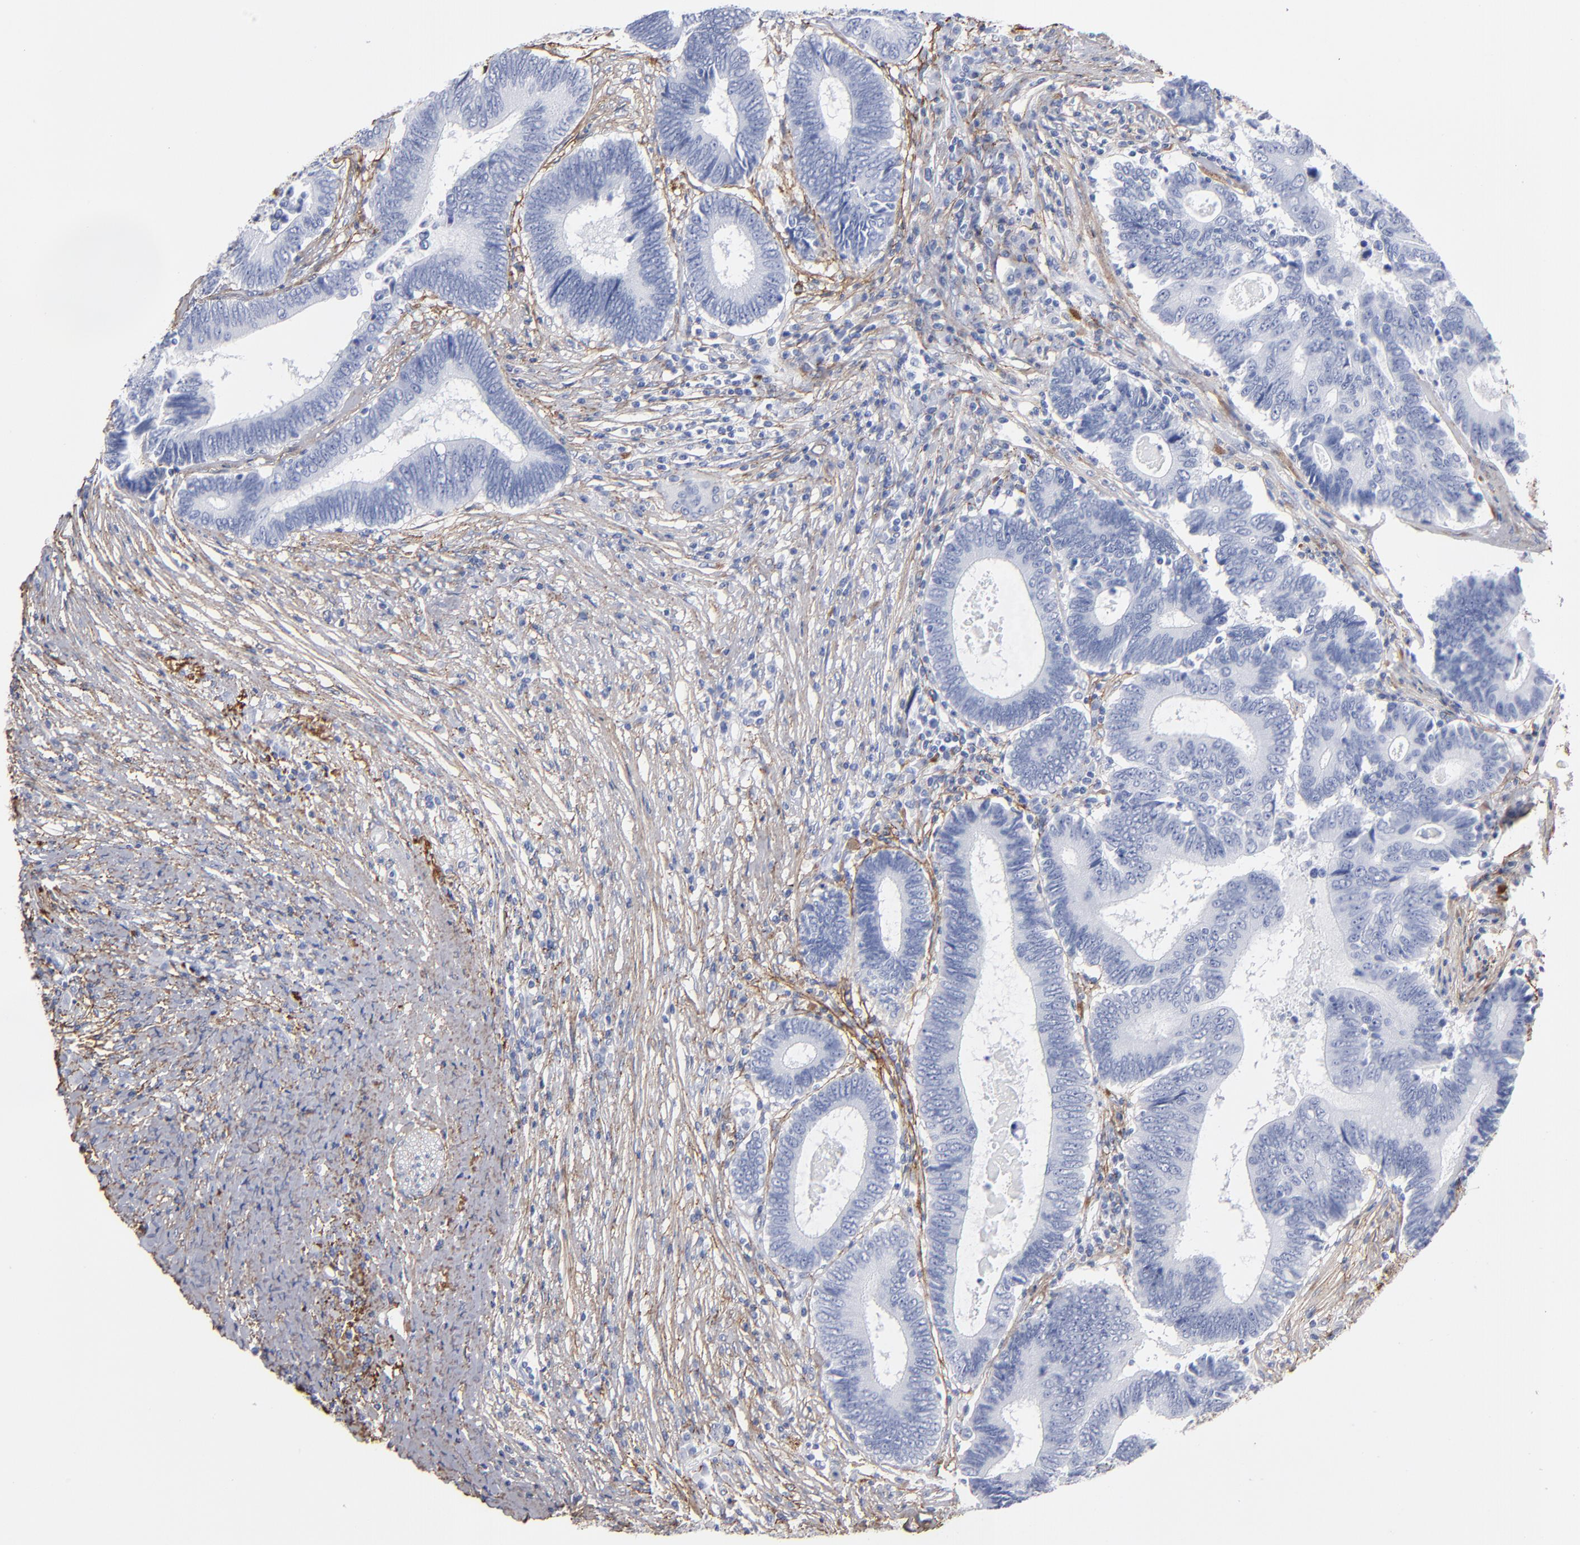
{"staining": {"intensity": "negative", "quantity": "none", "location": "none"}, "tissue": "colorectal cancer", "cell_type": "Tumor cells", "image_type": "cancer", "snomed": [{"axis": "morphology", "description": "Adenocarcinoma, NOS"}, {"axis": "topography", "description": "Colon"}], "caption": "There is no significant positivity in tumor cells of adenocarcinoma (colorectal).", "gene": "EMILIN1", "patient": {"sex": "female", "age": 78}}